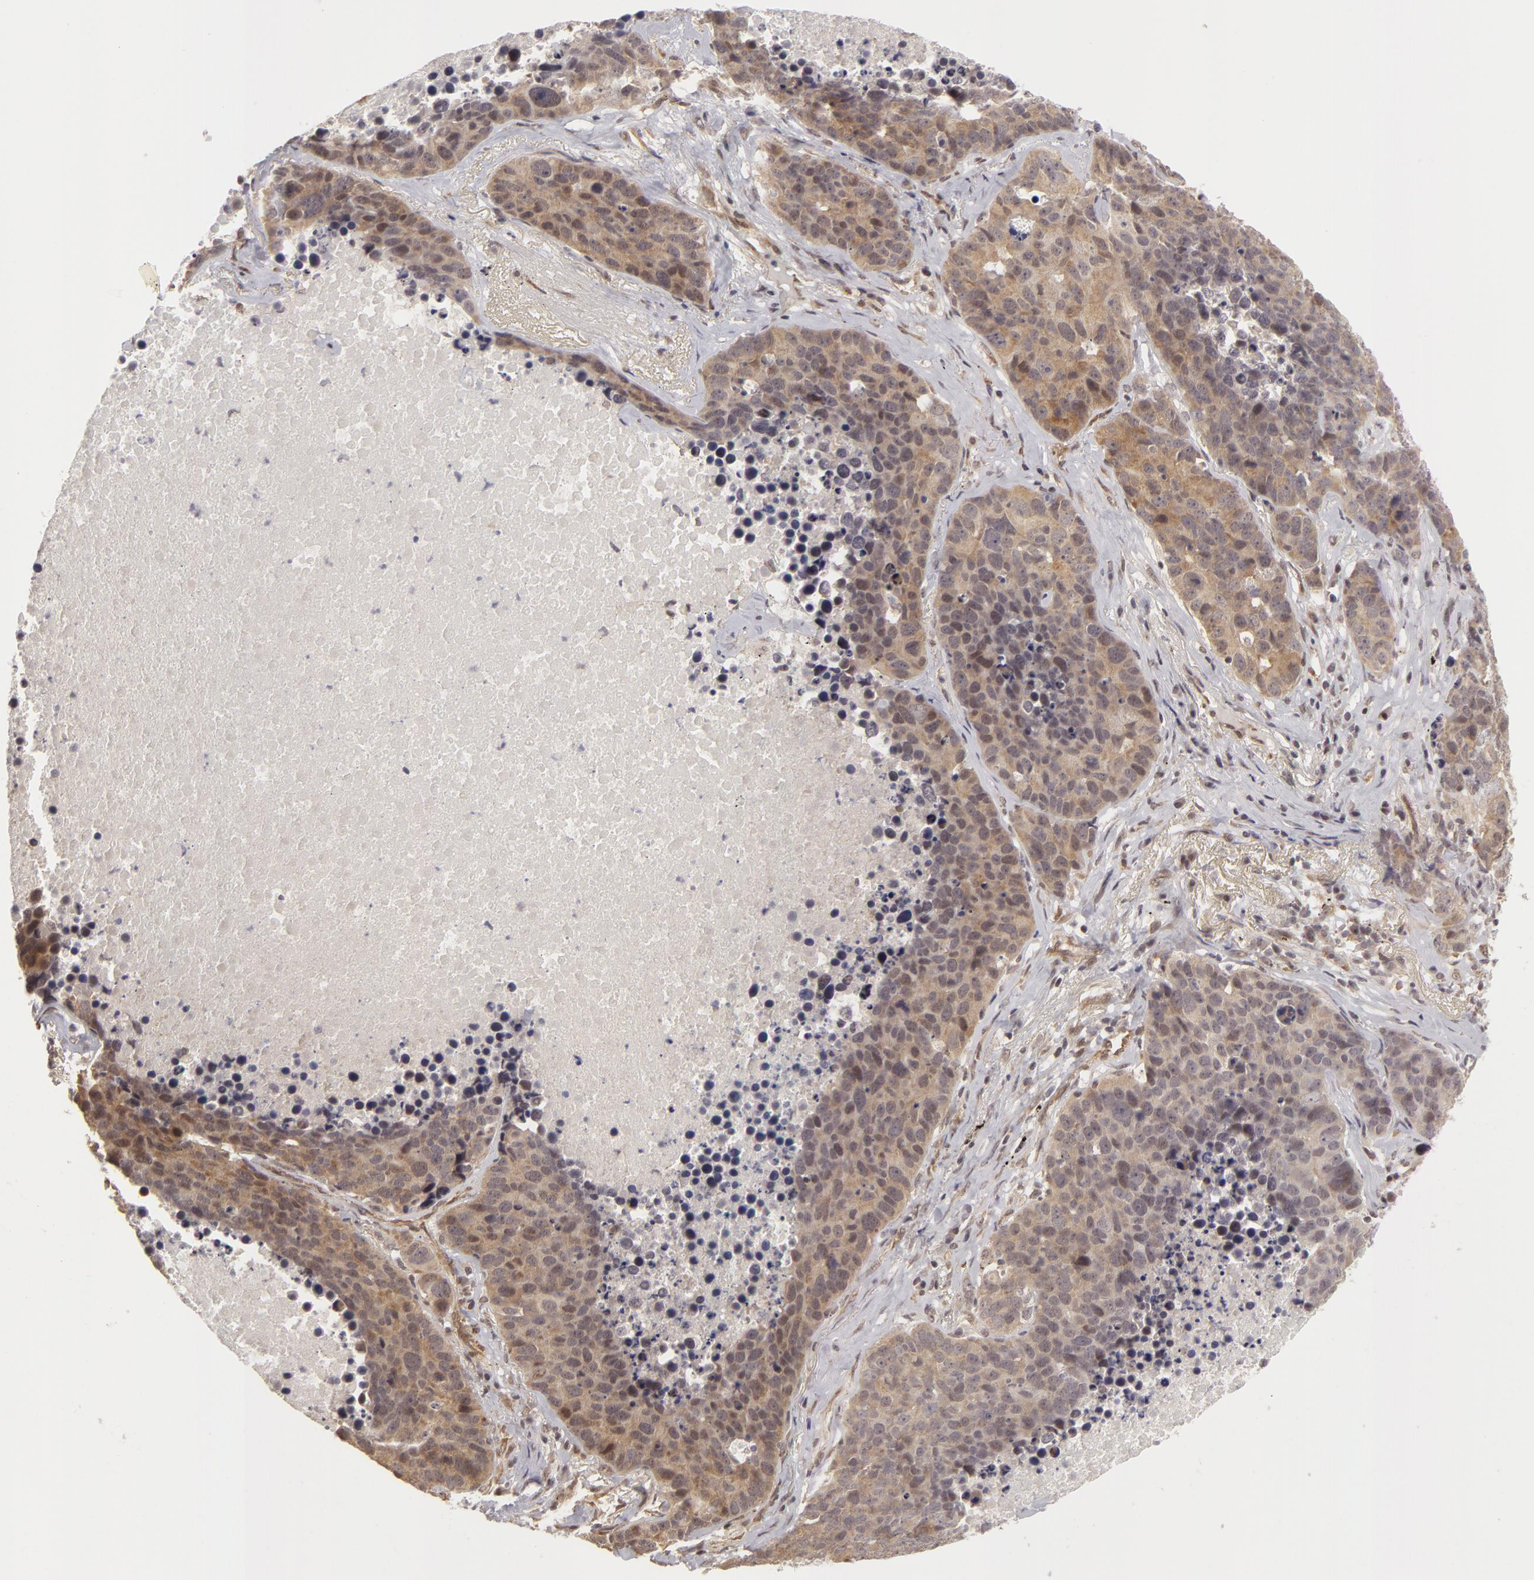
{"staining": {"intensity": "moderate", "quantity": "<25%", "location": "cytoplasmic/membranous,nuclear"}, "tissue": "lung cancer", "cell_type": "Tumor cells", "image_type": "cancer", "snomed": [{"axis": "morphology", "description": "Carcinoid, malignant, NOS"}, {"axis": "topography", "description": "Lung"}], "caption": "Immunohistochemistry (IHC) micrograph of neoplastic tissue: human lung malignant carcinoid stained using immunohistochemistry displays low levels of moderate protein expression localized specifically in the cytoplasmic/membranous and nuclear of tumor cells, appearing as a cytoplasmic/membranous and nuclear brown color.", "gene": "ZNF133", "patient": {"sex": "male", "age": 60}}